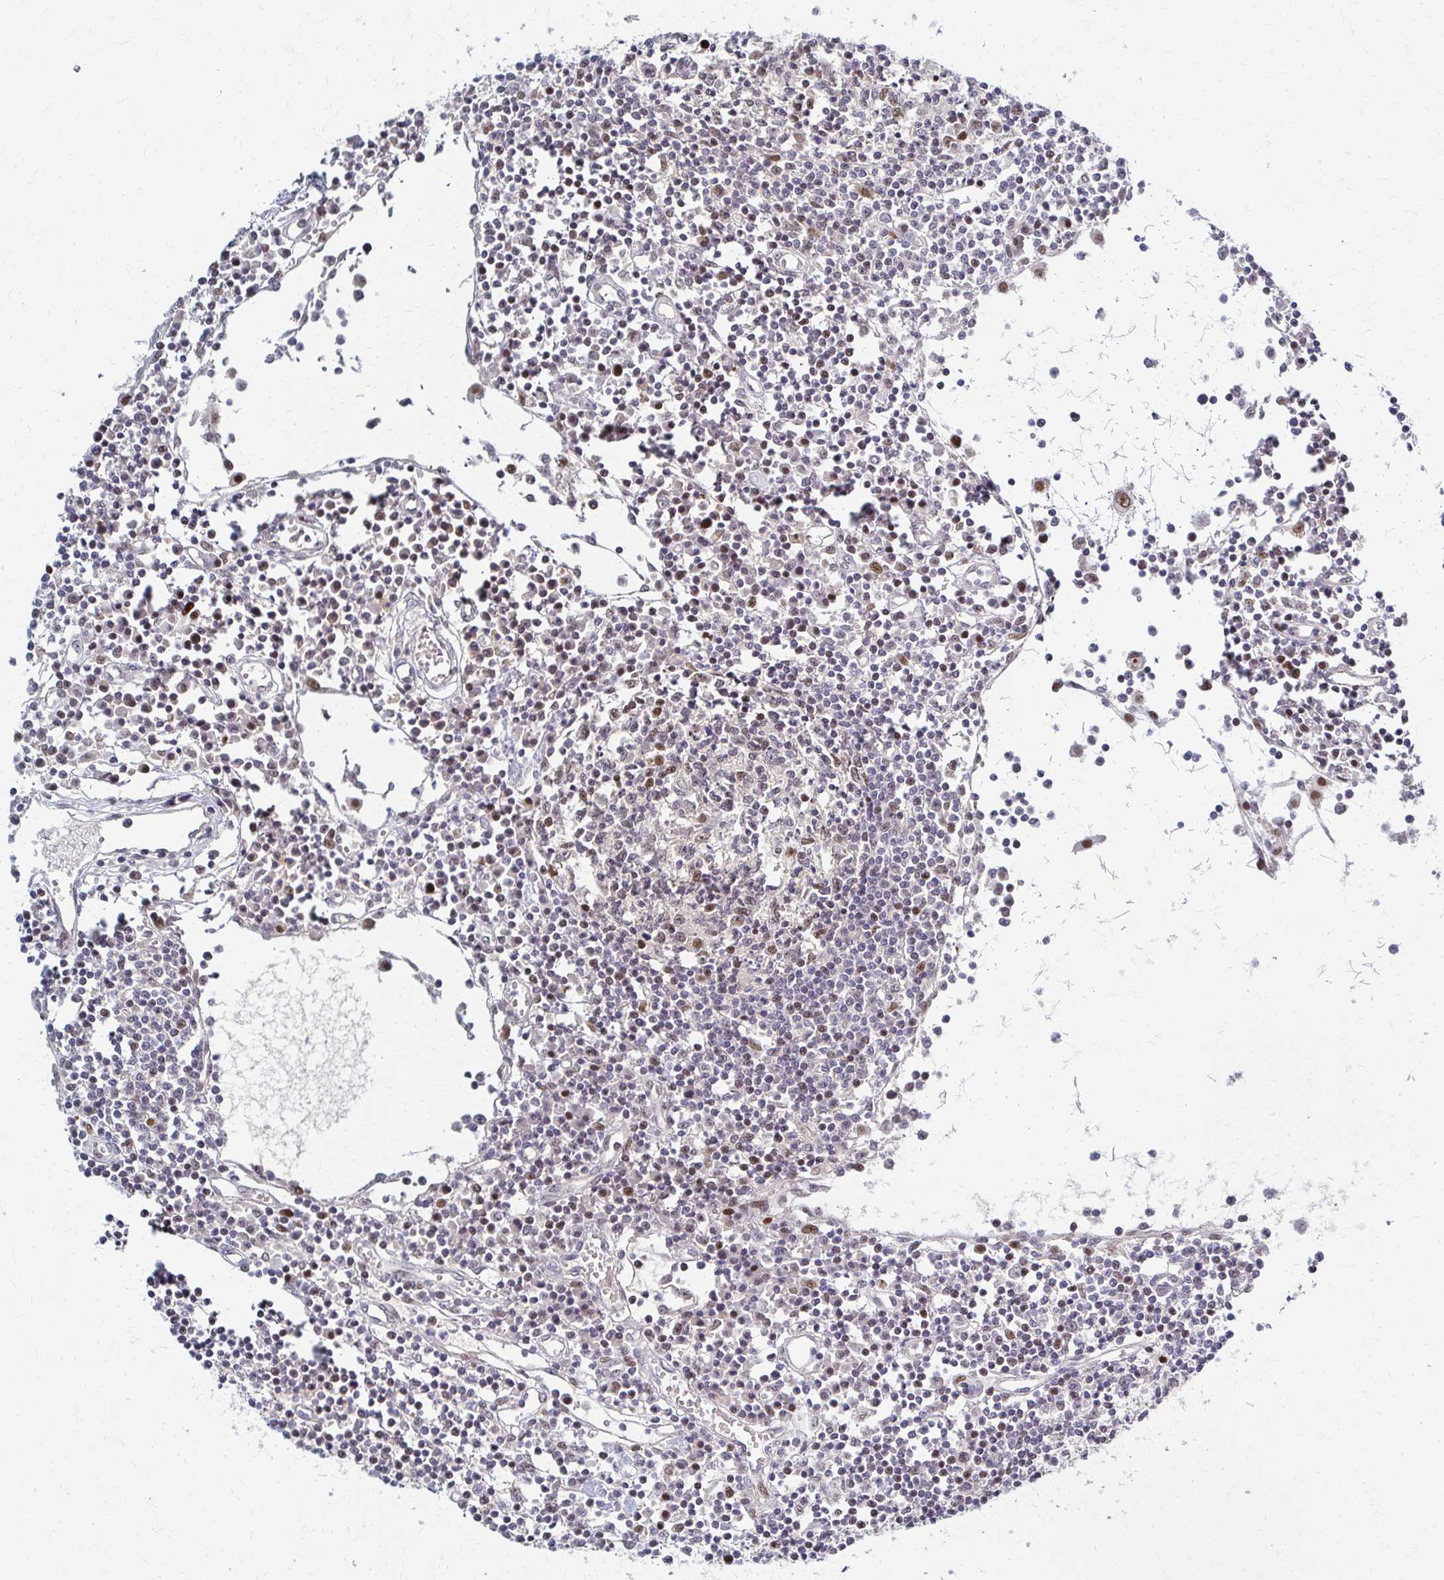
{"staining": {"intensity": "moderate", "quantity": "<25%", "location": "nuclear"}, "tissue": "lymph node", "cell_type": "Germinal center cells", "image_type": "normal", "snomed": [{"axis": "morphology", "description": "Normal tissue, NOS"}, {"axis": "topography", "description": "Lymph node"}], "caption": "Lymph node stained with immunohistochemistry (IHC) exhibits moderate nuclear staining in about <25% of germinal center cells.", "gene": "PSMD7", "patient": {"sex": "female", "age": 78}}